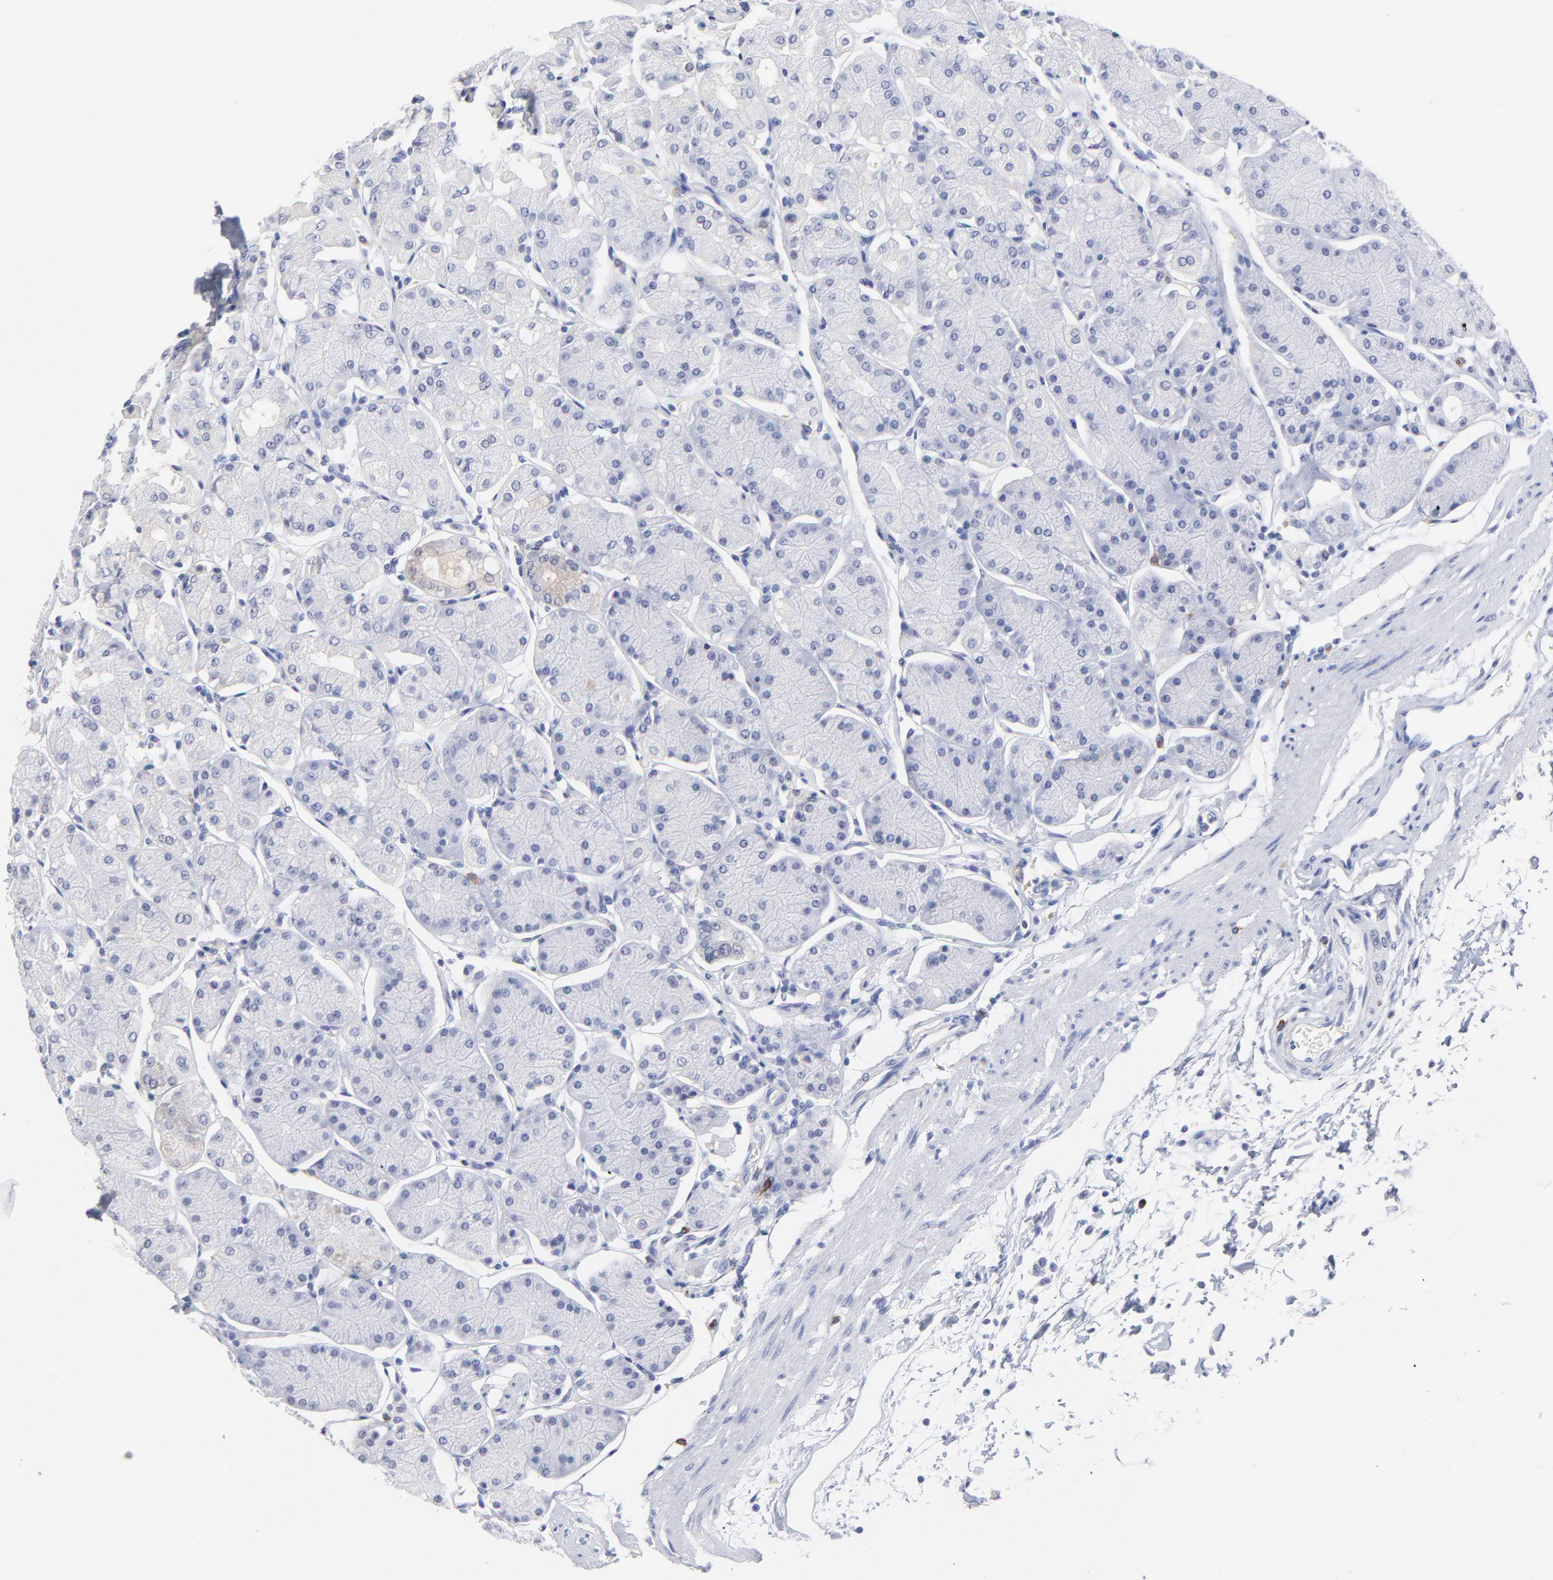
{"staining": {"intensity": "weak", "quantity": "25%-75%", "location": "cytoplasmic/membranous"}, "tissue": "stomach", "cell_type": "Glandular cells", "image_type": "normal", "snomed": [{"axis": "morphology", "description": "Normal tissue, NOS"}, {"axis": "topography", "description": "Stomach, upper"}, {"axis": "topography", "description": "Stomach"}], "caption": "Weak cytoplasmic/membranous protein expression is seen in about 25%-75% of glandular cells in stomach. (Brightfield microscopy of DAB IHC at high magnification).", "gene": "SMARCA1", "patient": {"sex": "male", "age": 76}}